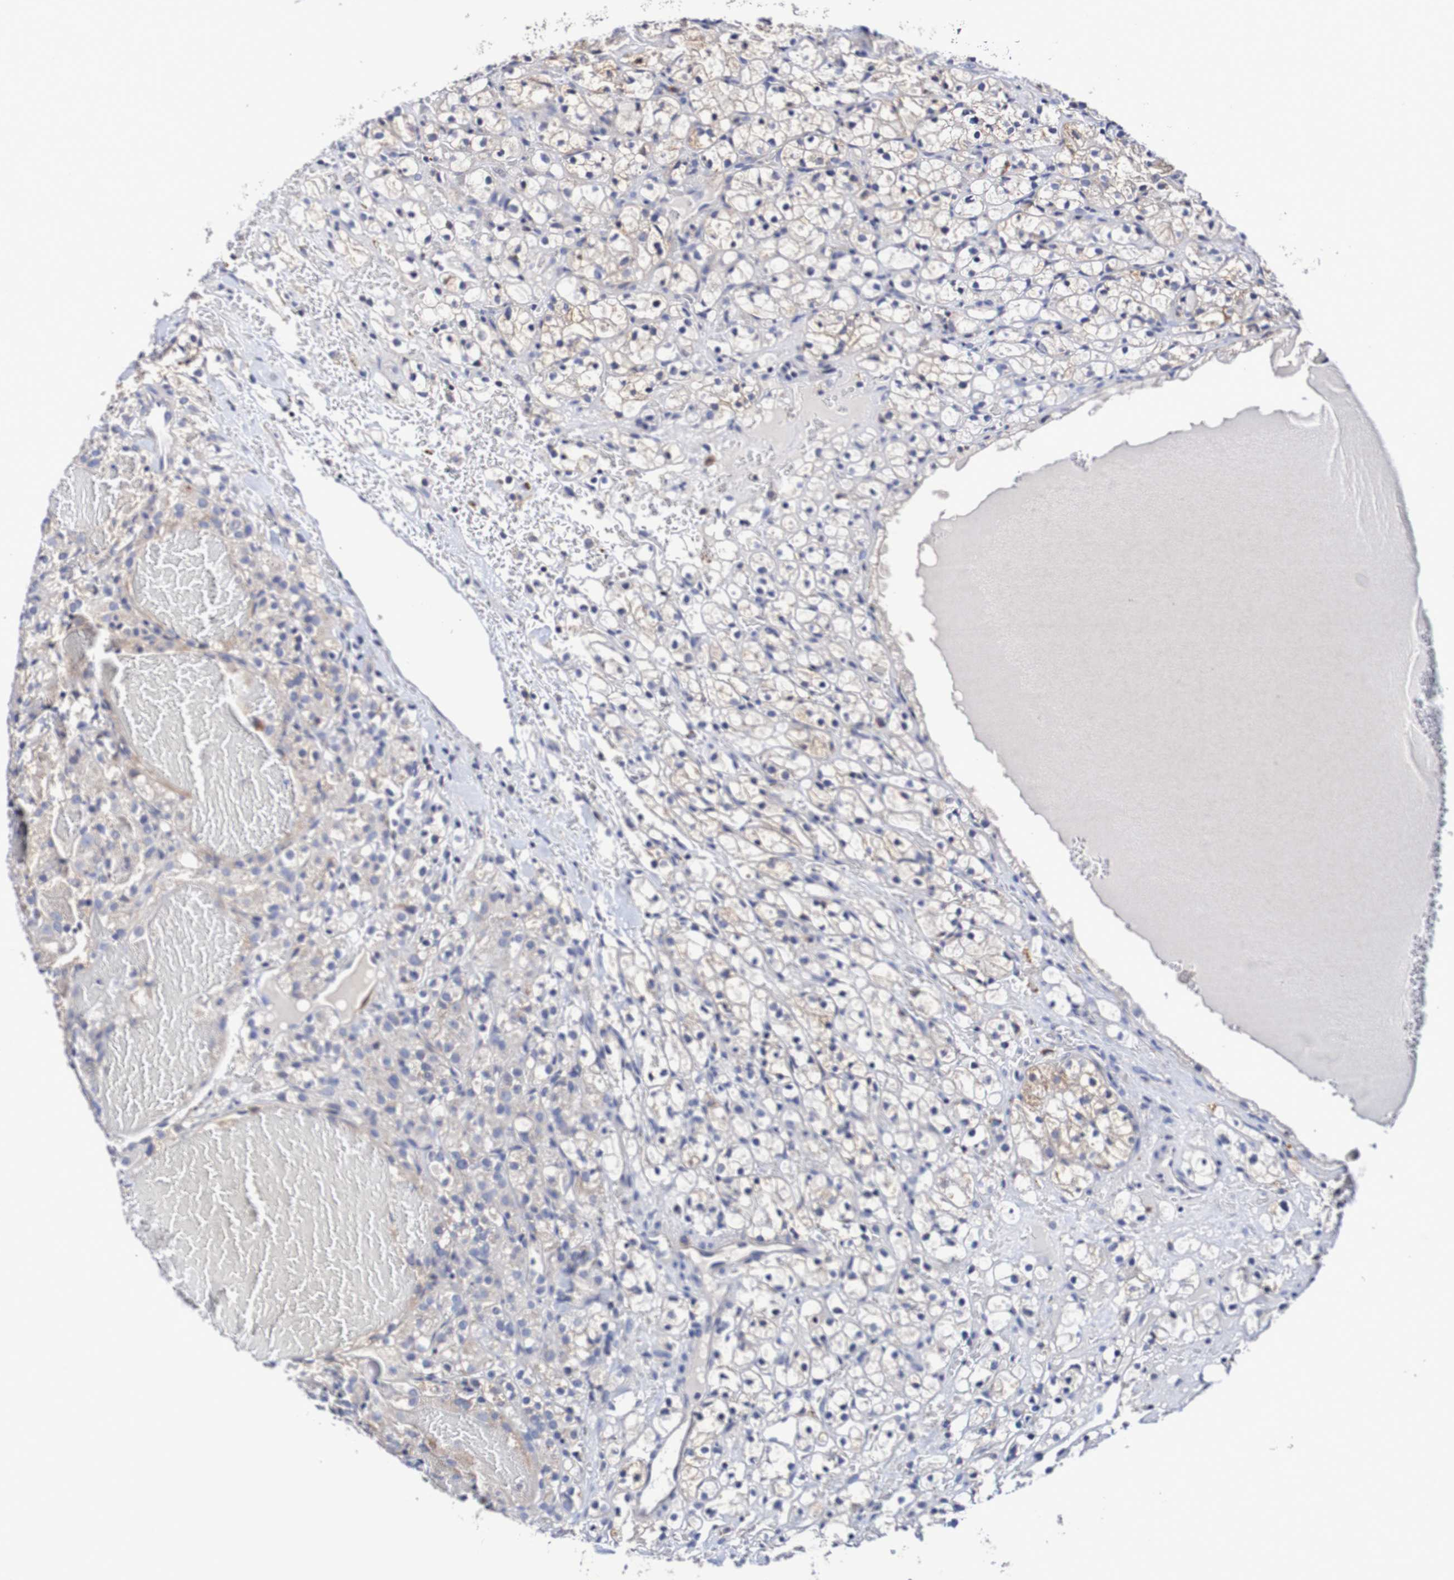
{"staining": {"intensity": "weak", "quantity": ">75%", "location": "cytoplasmic/membranous"}, "tissue": "renal cancer", "cell_type": "Tumor cells", "image_type": "cancer", "snomed": [{"axis": "morphology", "description": "Adenocarcinoma, NOS"}, {"axis": "topography", "description": "Kidney"}], "caption": "A photomicrograph showing weak cytoplasmic/membranous positivity in about >75% of tumor cells in renal cancer (adenocarcinoma), as visualized by brown immunohistochemical staining.", "gene": "ACVR1C", "patient": {"sex": "male", "age": 61}}